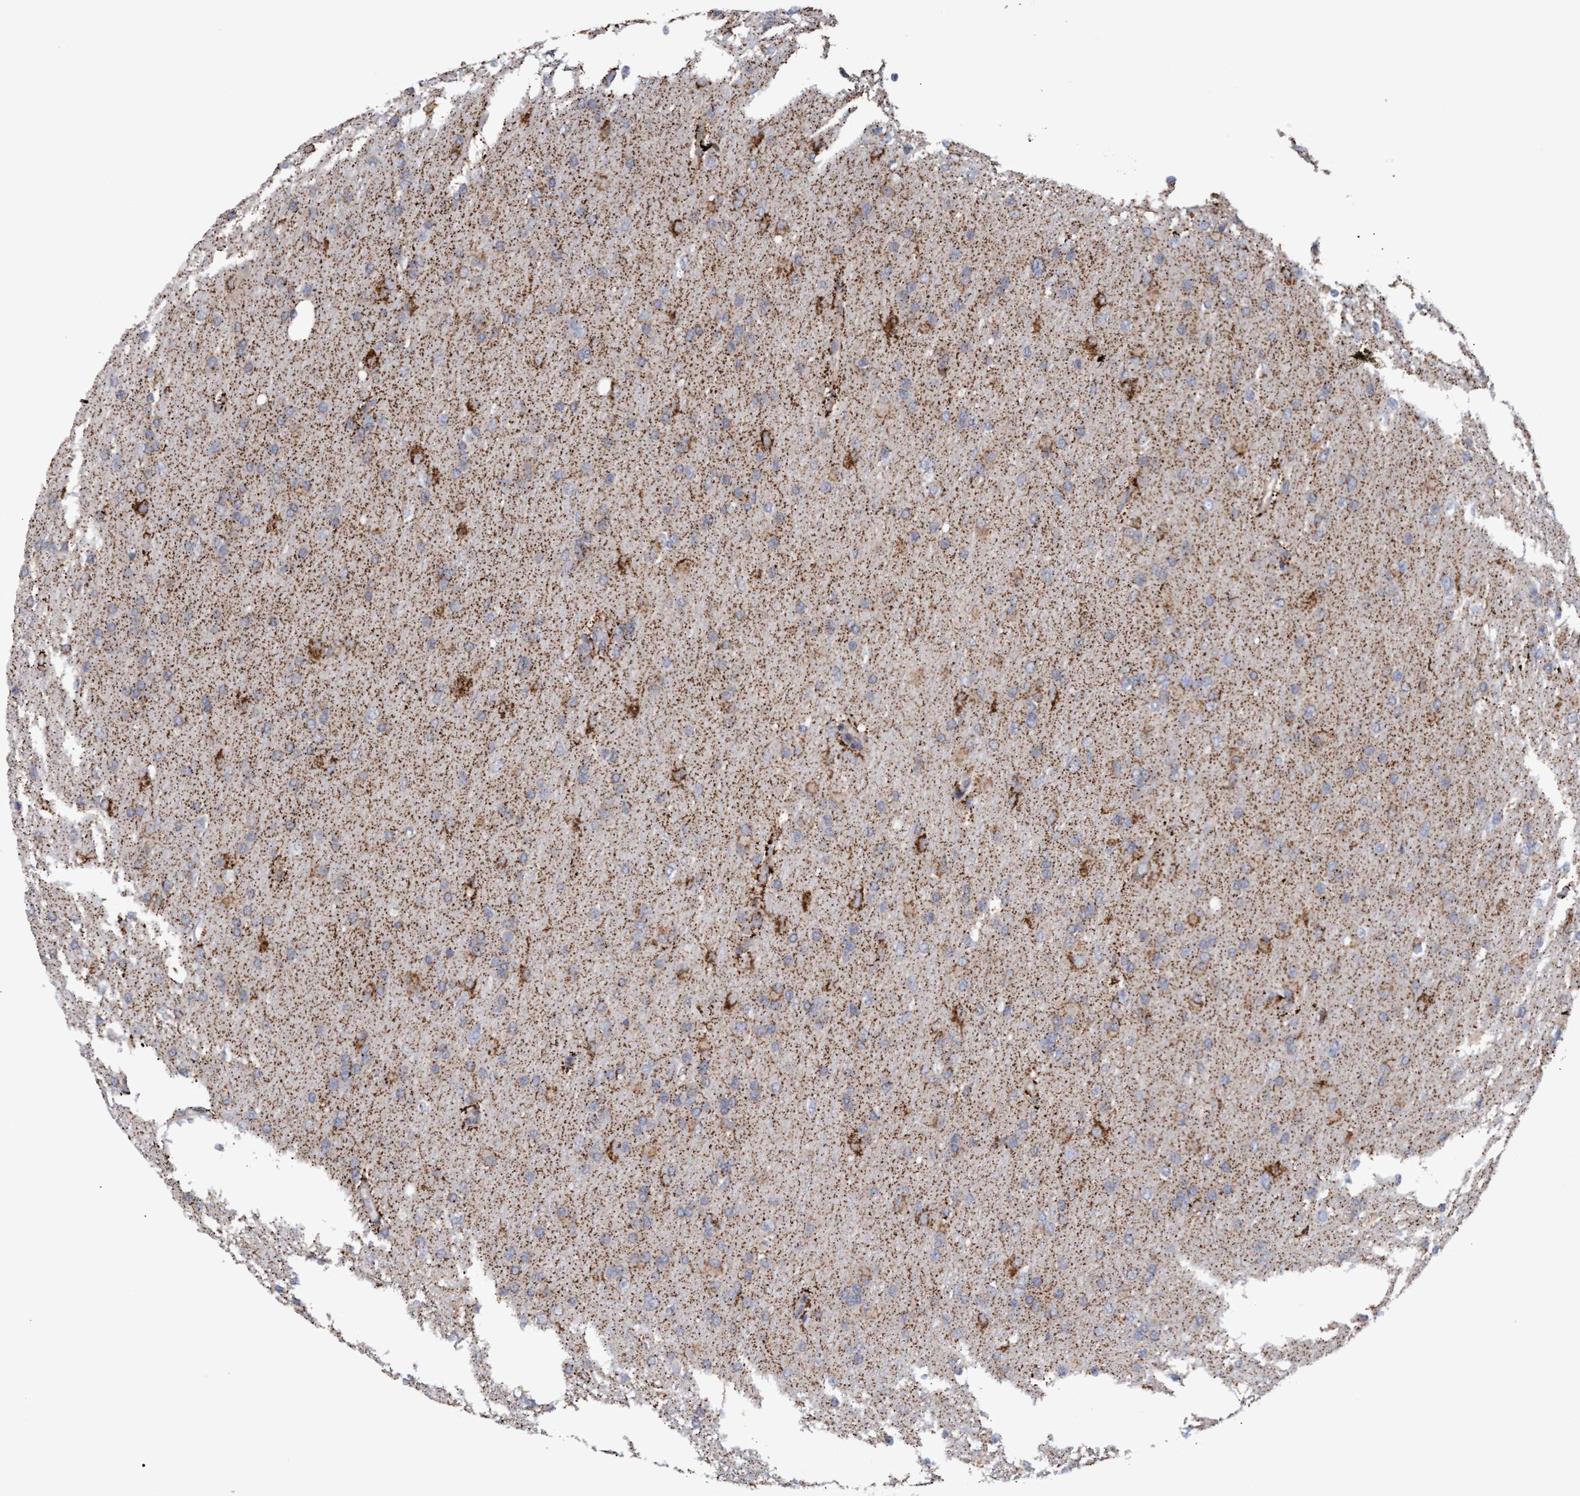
{"staining": {"intensity": "weak", "quantity": "25%-75%", "location": "cytoplasmic/membranous"}, "tissue": "glioma", "cell_type": "Tumor cells", "image_type": "cancer", "snomed": [{"axis": "morphology", "description": "Glioma, malignant, High grade"}, {"axis": "topography", "description": "Cerebral cortex"}], "caption": "There is low levels of weak cytoplasmic/membranous positivity in tumor cells of malignant glioma (high-grade), as demonstrated by immunohistochemical staining (brown color).", "gene": "MGLL", "patient": {"sex": "female", "age": 36}}